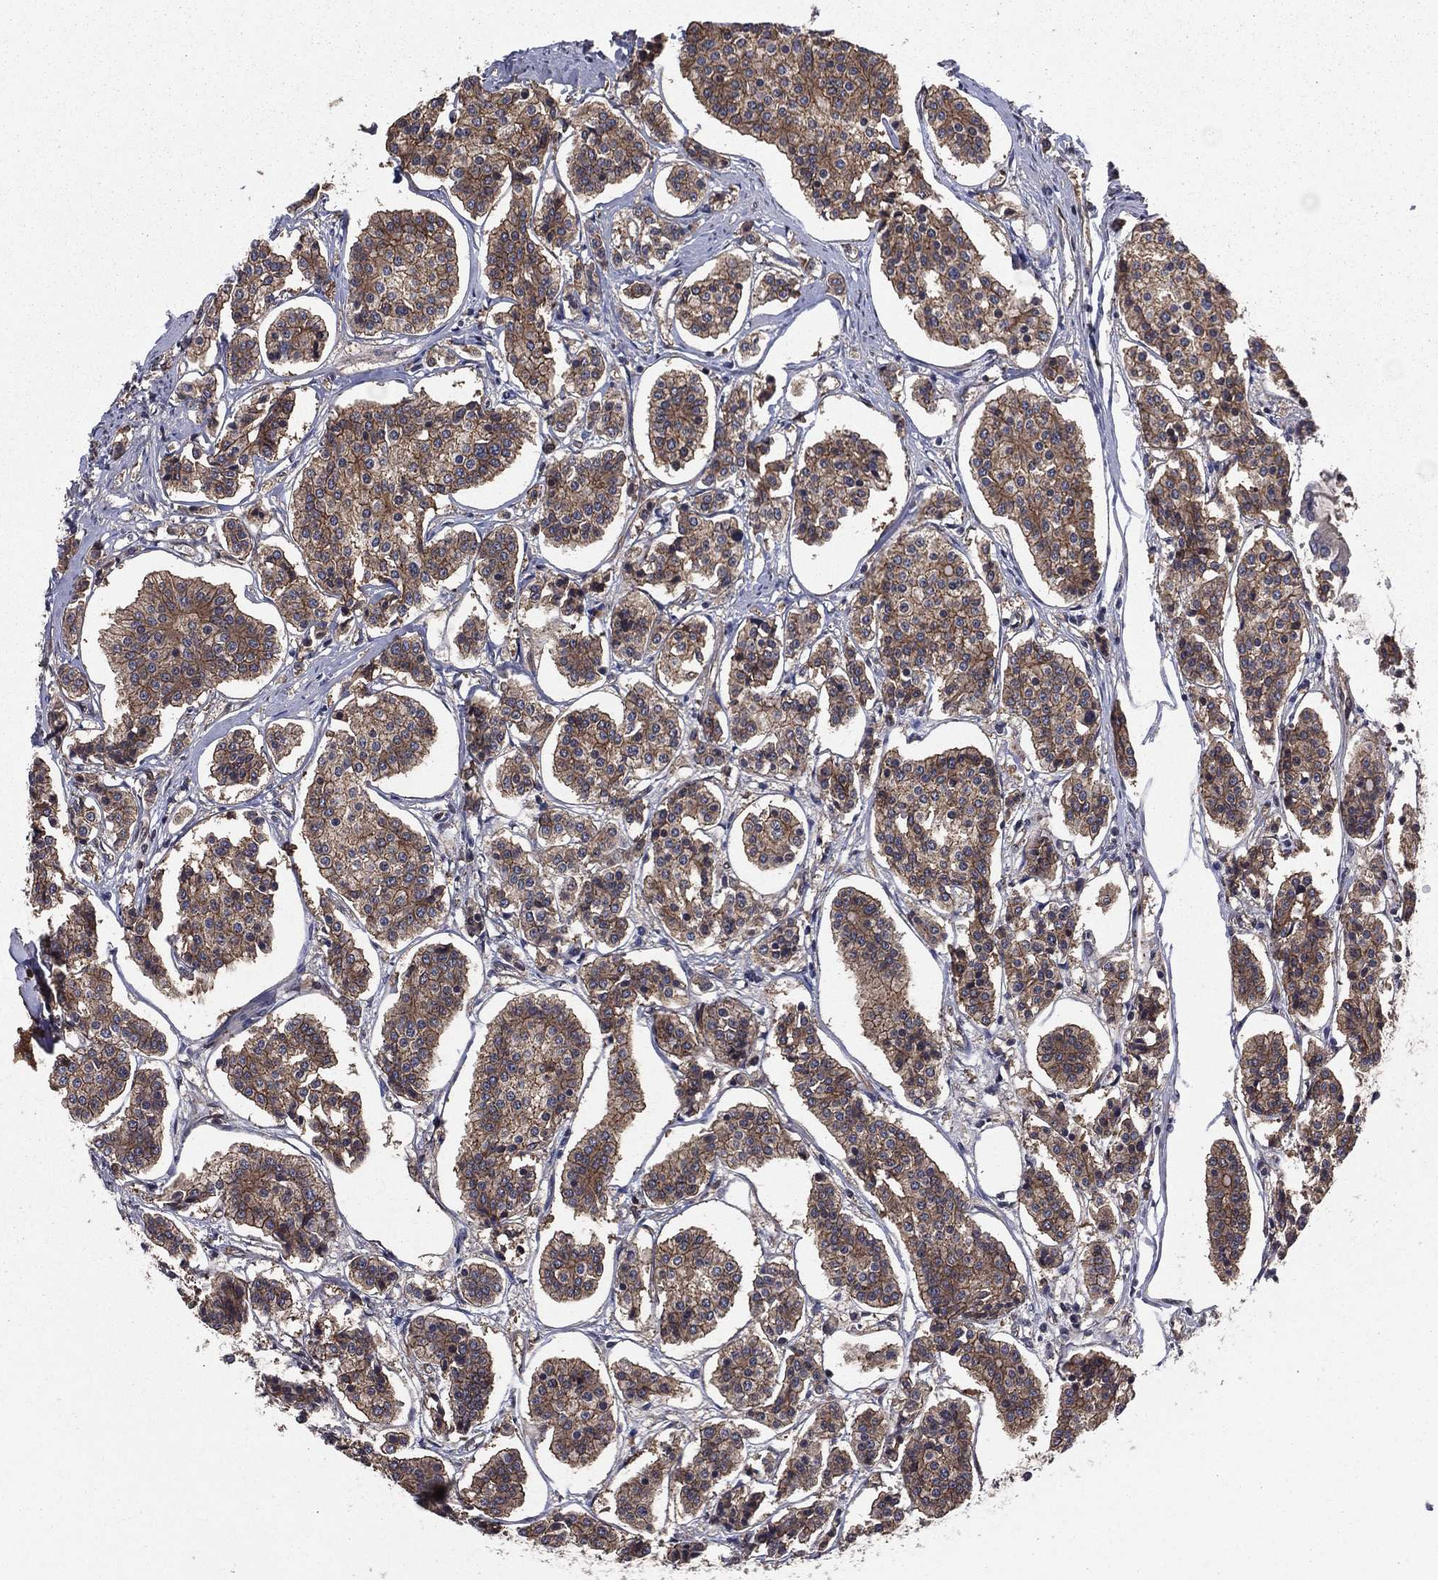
{"staining": {"intensity": "moderate", "quantity": ">75%", "location": "cytoplasmic/membranous"}, "tissue": "carcinoid", "cell_type": "Tumor cells", "image_type": "cancer", "snomed": [{"axis": "morphology", "description": "Carcinoid, malignant, NOS"}, {"axis": "topography", "description": "Small intestine"}], "caption": "Tumor cells display medium levels of moderate cytoplasmic/membranous positivity in about >75% of cells in human malignant carcinoid.", "gene": "CERT1", "patient": {"sex": "female", "age": 65}}